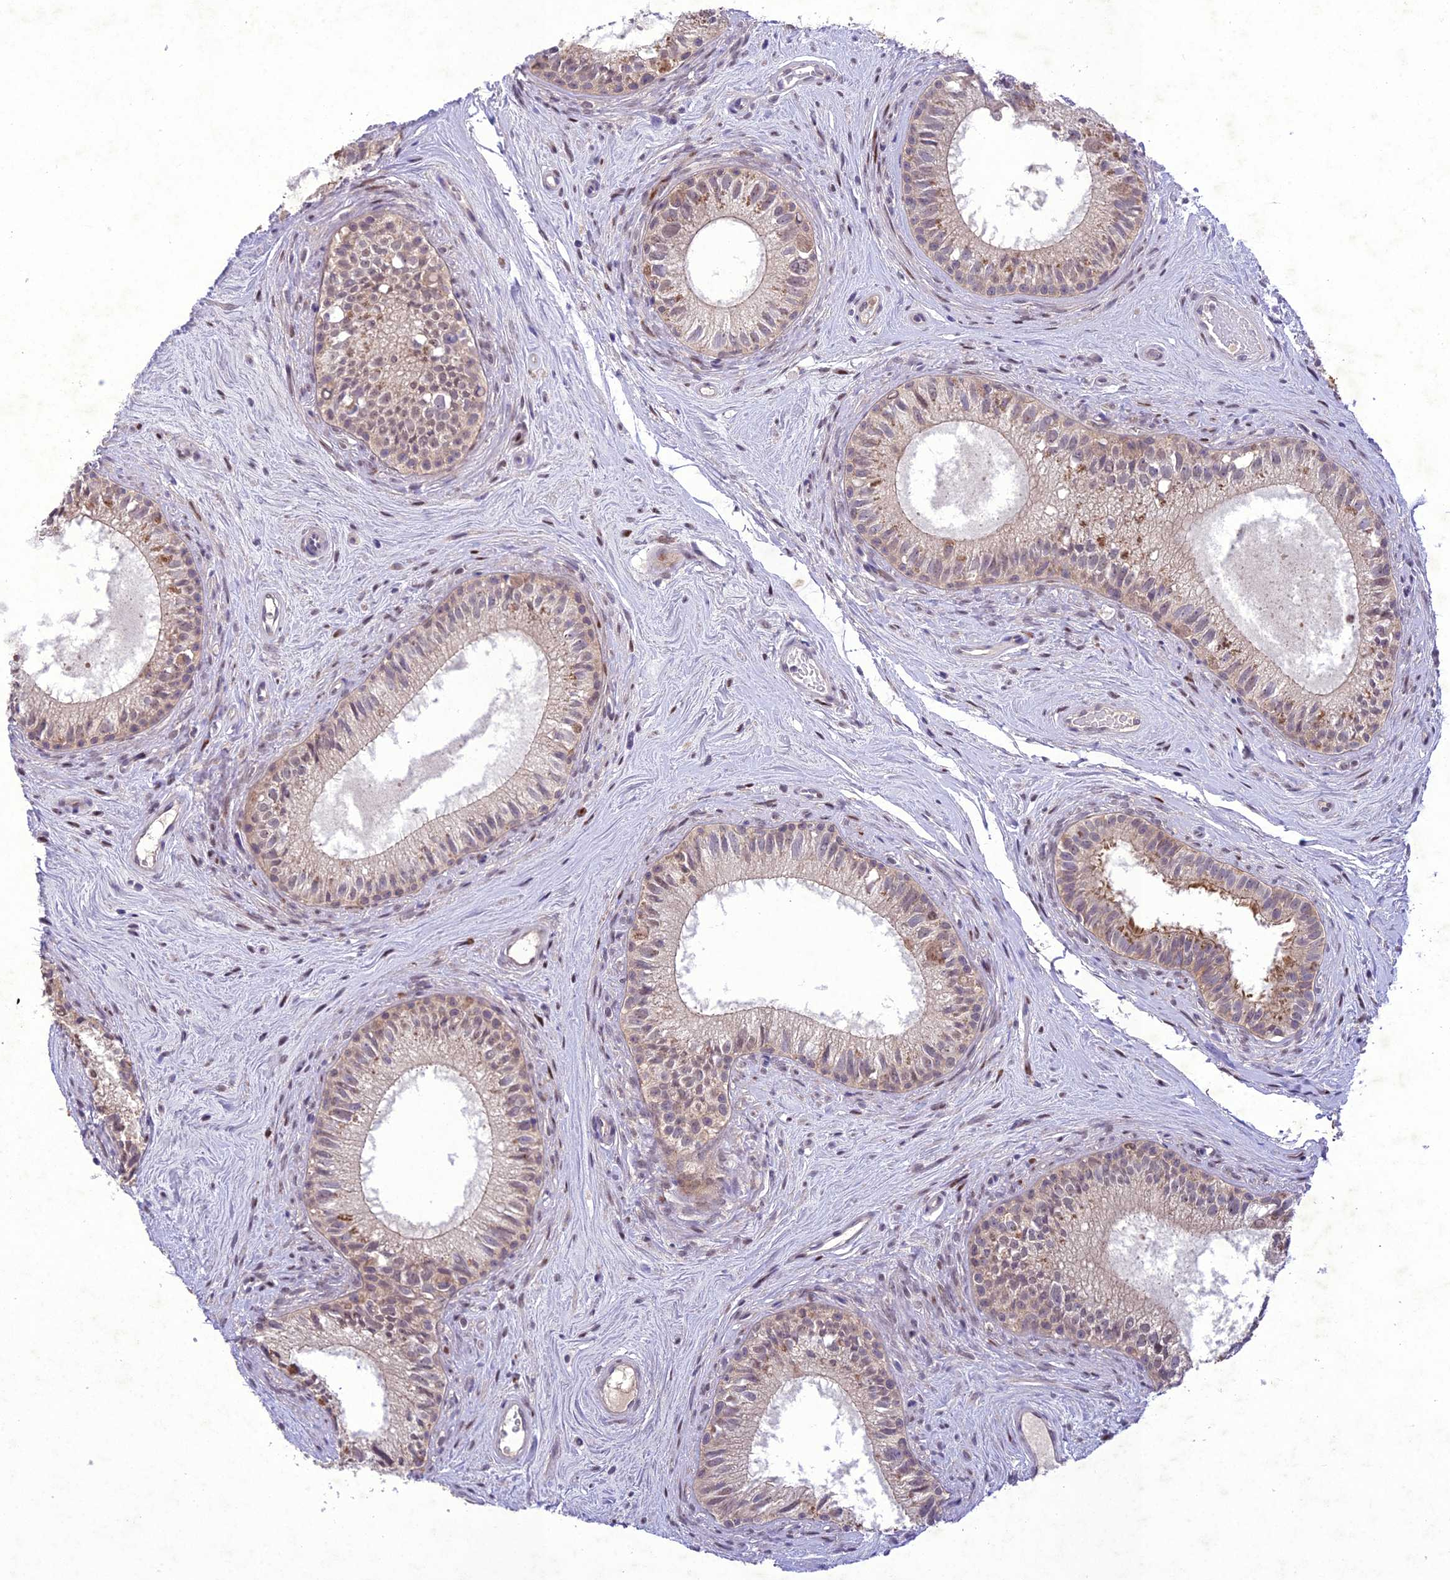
{"staining": {"intensity": "weak", "quantity": "25%-75%", "location": "cytoplasmic/membranous,nuclear"}, "tissue": "epididymis", "cell_type": "Glandular cells", "image_type": "normal", "snomed": [{"axis": "morphology", "description": "Normal tissue, NOS"}, {"axis": "topography", "description": "Epididymis"}], "caption": "A high-resolution micrograph shows immunohistochemistry staining of benign epididymis, which displays weak cytoplasmic/membranous,nuclear expression in approximately 25%-75% of glandular cells.", "gene": "ANKRD52", "patient": {"sex": "male", "age": 71}}